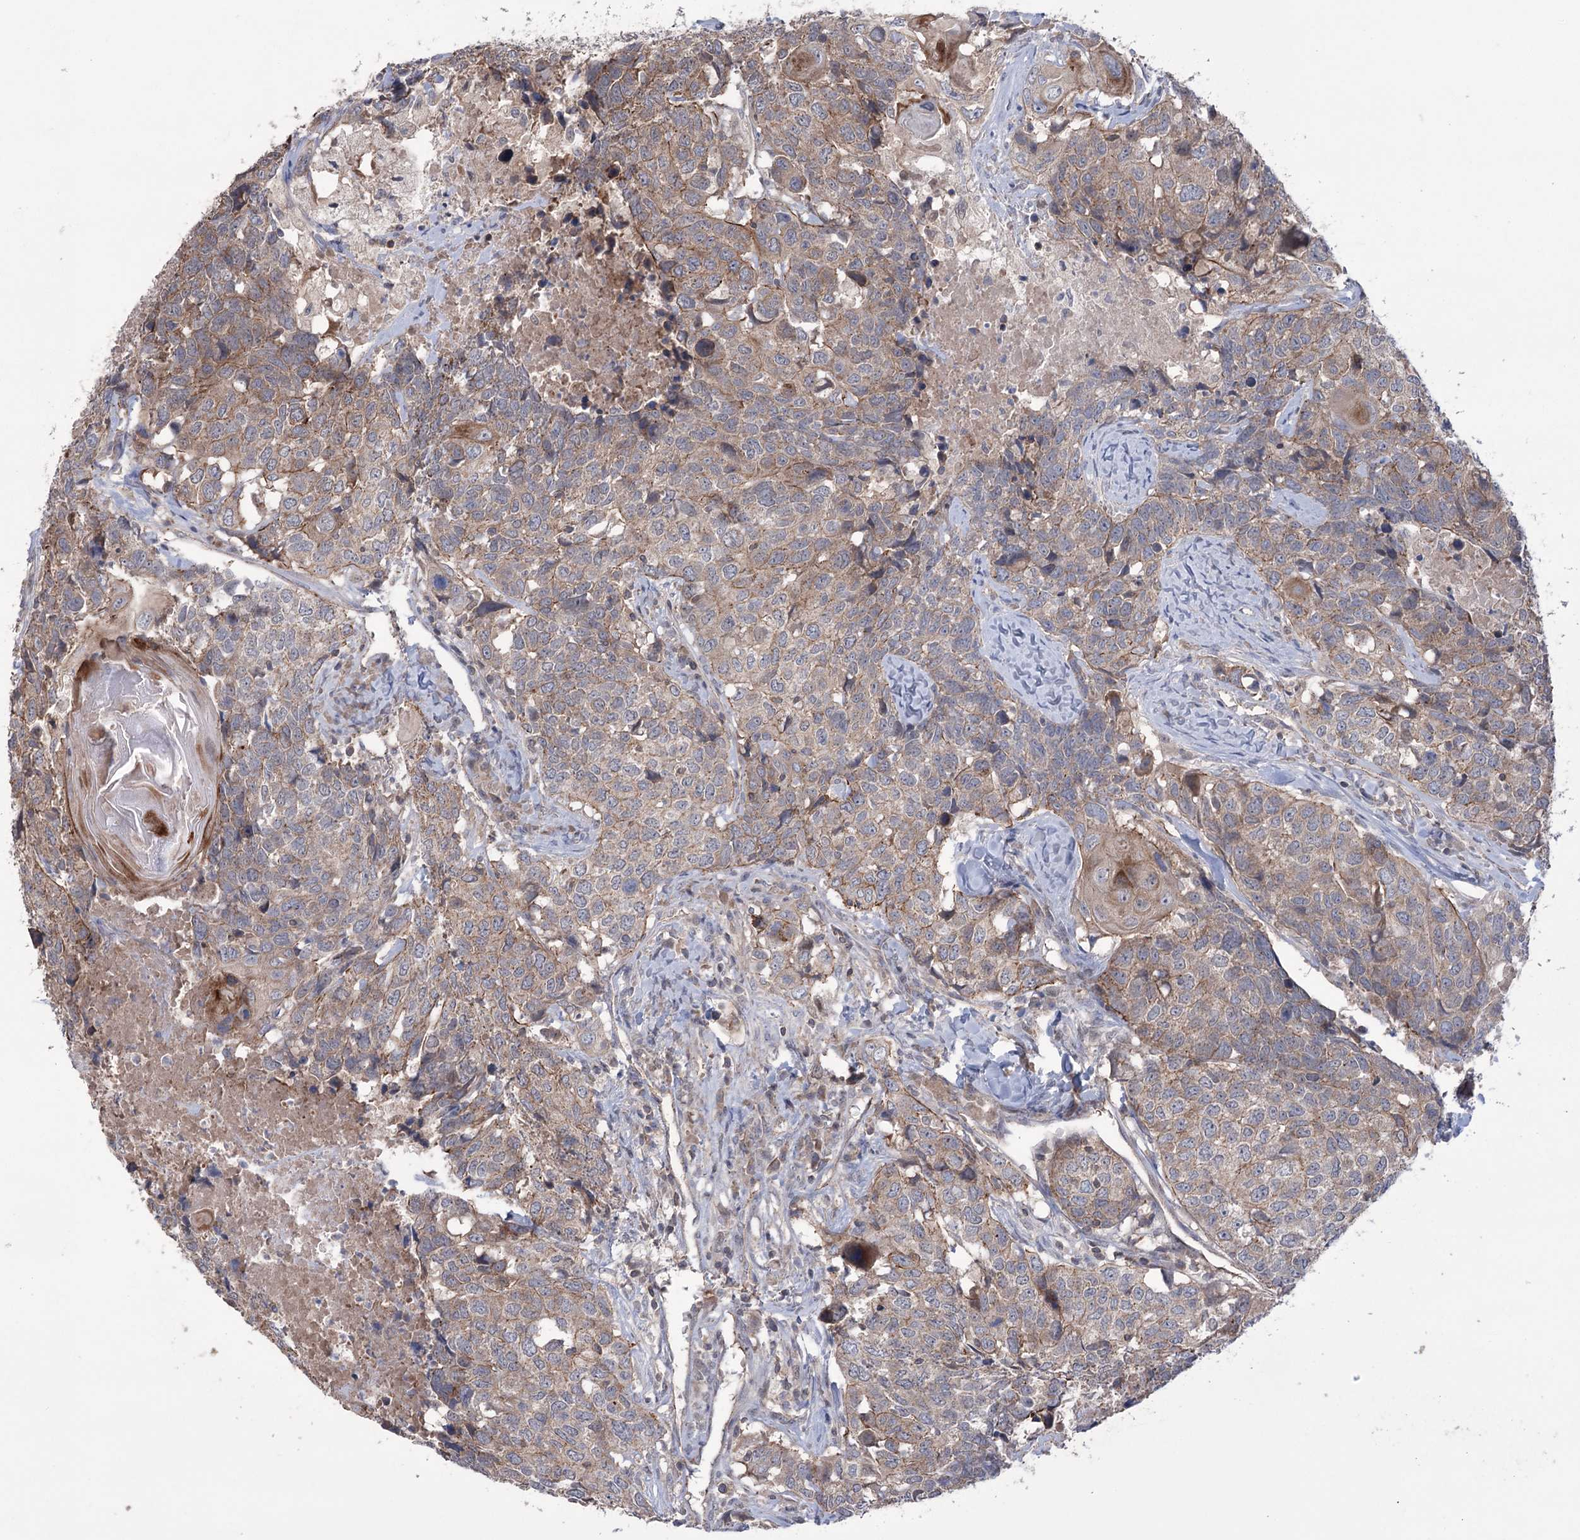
{"staining": {"intensity": "weak", "quantity": ">75%", "location": "cytoplasmic/membranous"}, "tissue": "head and neck cancer", "cell_type": "Tumor cells", "image_type": "cancer", "snomed": [{"axis": "morphology", "description": "Squamous cell carcinoma, NOS"}, {"axis": "topography", "description": "Head-Neck"}], "caption": "There is low levels of weak cytoplasmic/membranous staining in tumor cells of head and neck cancer, as demonstrated by immunohistochemical staining (brown color).", "gene": "TRIM71", "patient": {"sex": "male", "age": 66}}